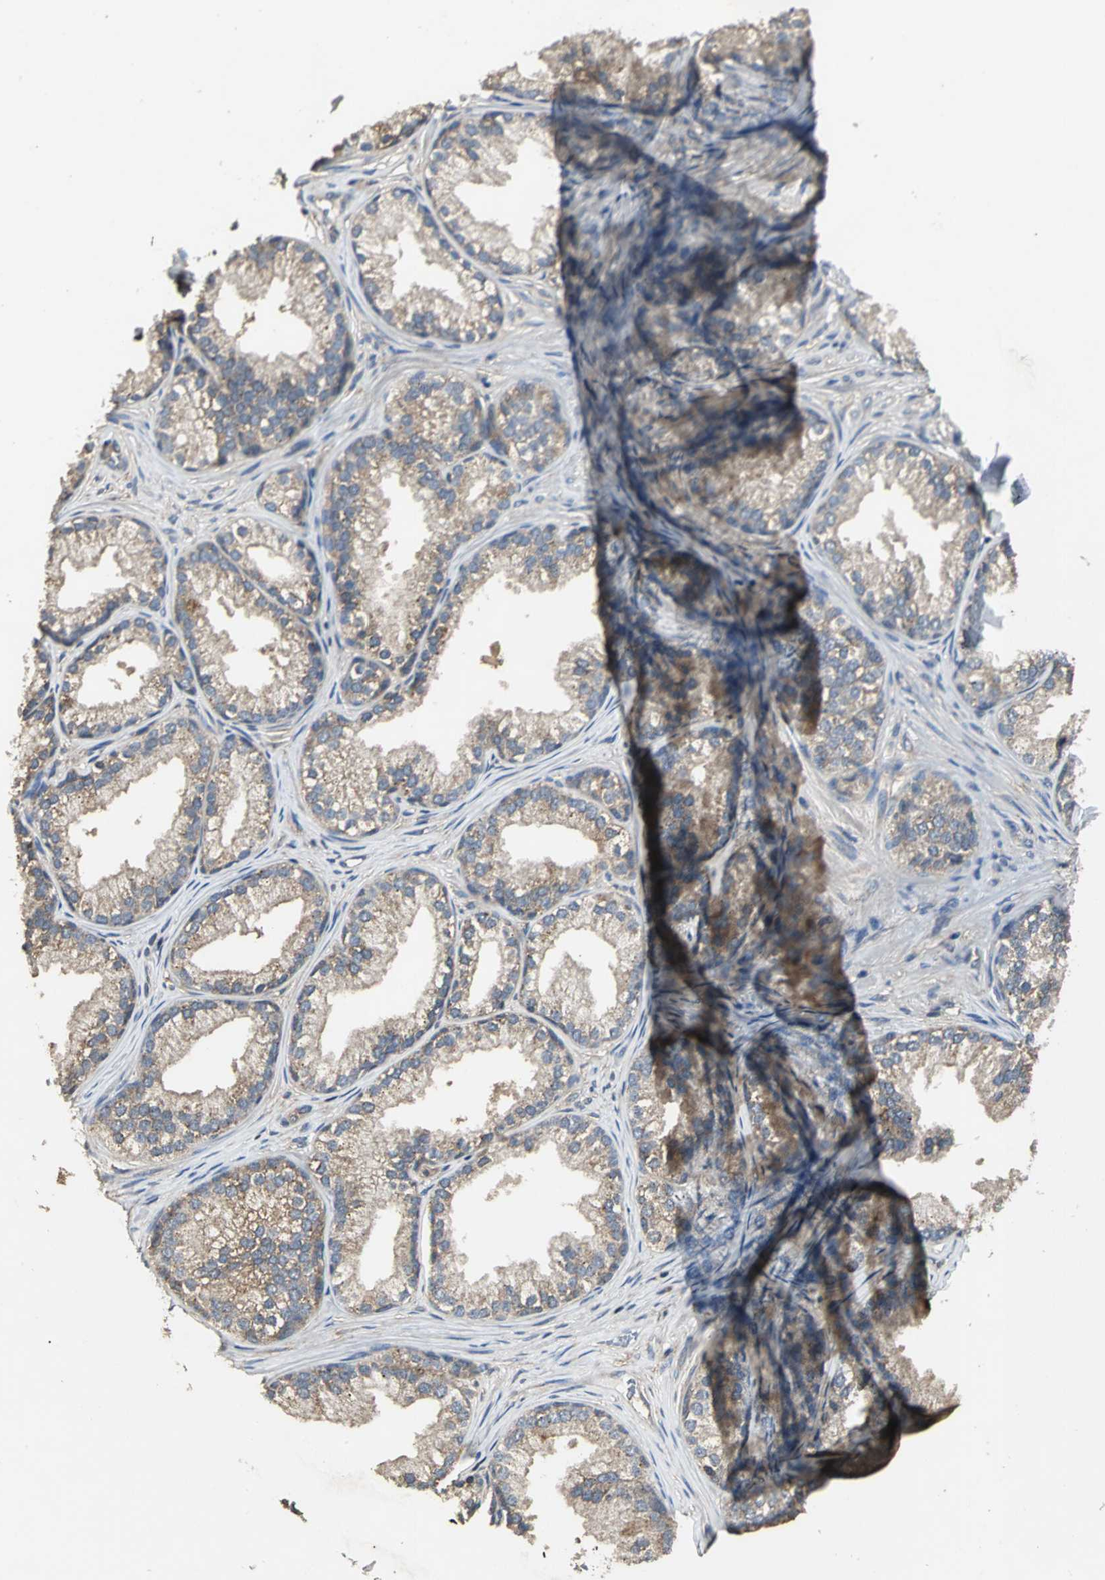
{"staining": {"intensity": "moderate", "quantity": ">75%", "location": "cytoplasmic/membranous"}, "tissue": "prostate", "cell_type": "Glandular cells", "image_type": "normal", "snomed": [{"axis": "morphology", "description": "Normal tissue, NOS"}, {"axis": "topography", "description": "Prostate"}], "caption": "The micrograph reveals staining of normal prostate, revealing moderate cytoplasmic/membranous protein expression (brown color) within glandular cells.", "gene": "IRF3", "patient": {"sex": "male", "age": 76}}